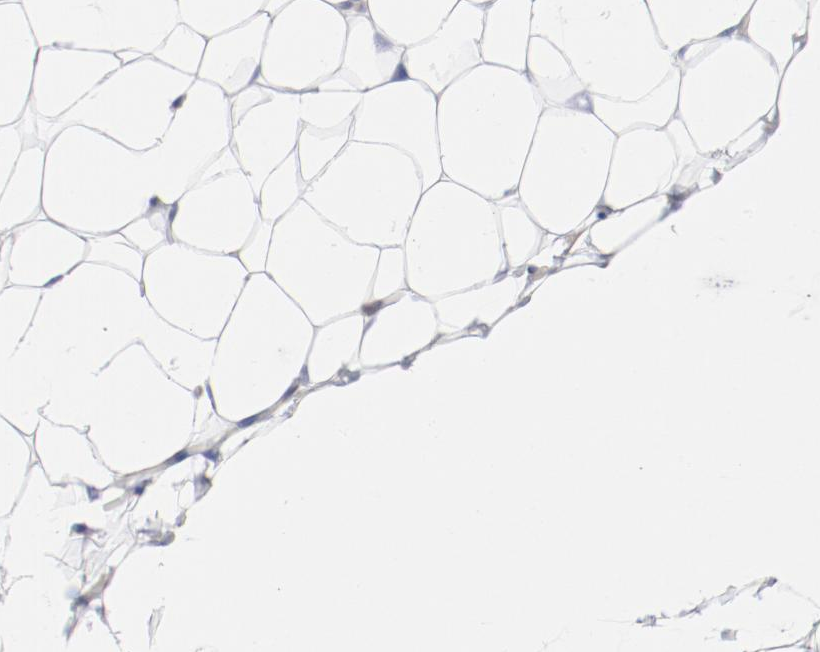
{"staining": {"intensity": "negative", "quantity": "none", "location": "none"}, "tissue": "adipose tissue", "cell_type": "Adipocytes", "image_type": "normal", "snomed": [{"axis": "morphology", "description": "Normal tissue, NOS"}, {"axis": "topography", "description": "Soft tissue"}], "caption": "Immunohistochemical staining of unremarkable human adipose tissue displays no significant positivity in adipocytes.", "gene": "SHANK3", "patient": {"sex": "male", "age": 26}}